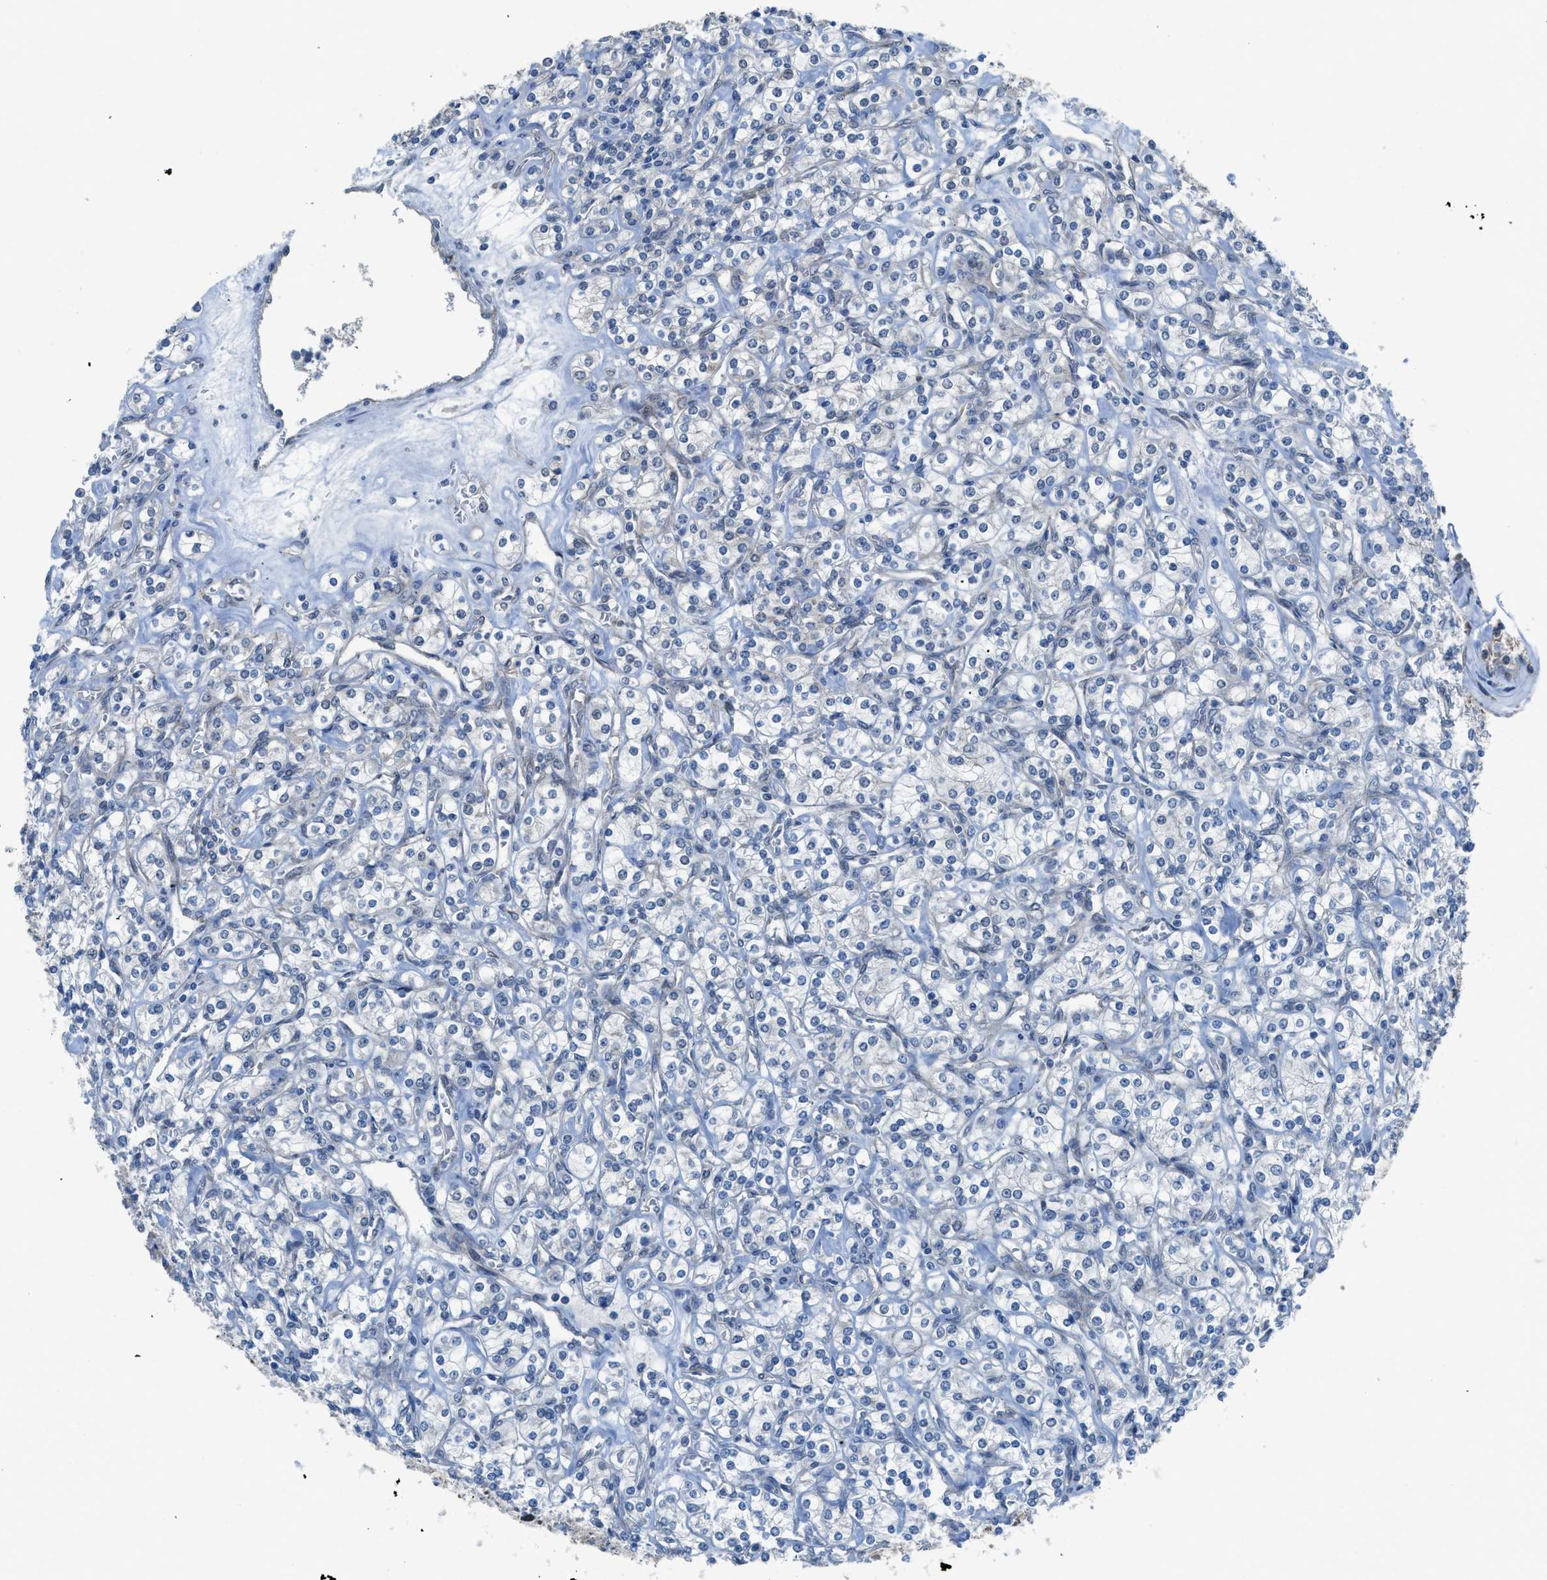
{"staining": {"intensity": "negative", "quantity": "none", "location": "none"}, "tissue": "renal cancer", "cell_type": "Tumor cells", "image_type": "cancer", "snomed": [{"axis": "morphology", "description": "Adenocarcinoma, NOS"}, {"axis": "topography", "description": "Kidney"}], "caption": "Immunohistochemistry (IHC) of adenocarcinoma (renal) demonstrates no expression in tumor cells.", "gene": "PRKN", "patient": {"sex": "male", "age": 77}}